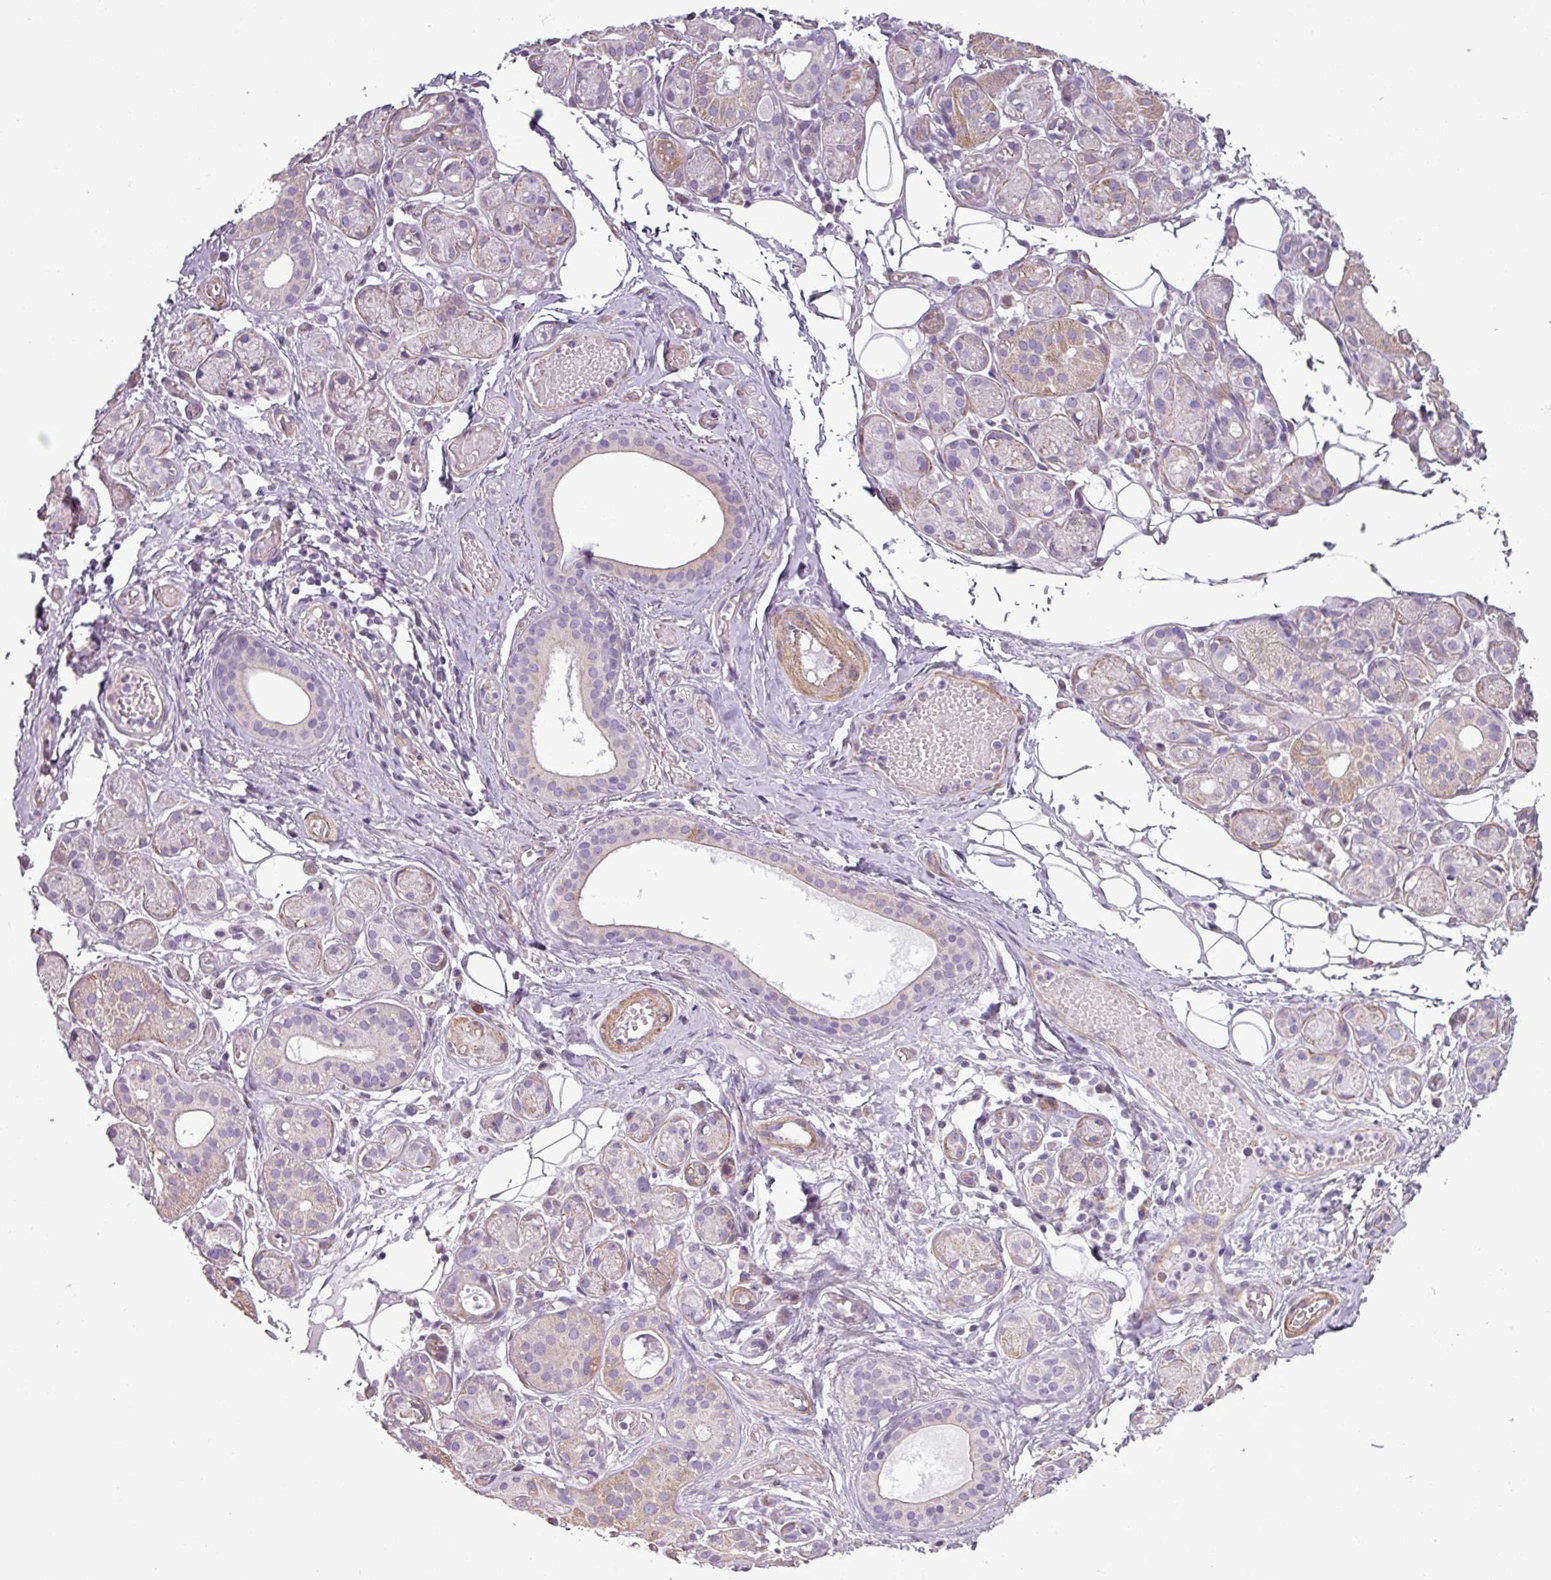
{"staining": {"intensity": "weak", "quantity": "<25%", "location": "cytoplasmic/membranous"}, "tissue": "salivary gland", "cell_type": "Glandular cells", "image_type": "normal", "snomed": [{"axis": "morphology", "description": "Normal tissue, NOS"}, {"axis": "topography", "description": "Salivary gland"}], "caption": "Normal salivary gland was stained to show a protein in brown. There is no significant positivity in glandular cells. (Brightfield microscopy of DAB (3,3'-diaminobenzidine) immunohistochemistry at high magnification).", "gene": "BTN2A2", "patient": {"sex": "male", "age": 82}}